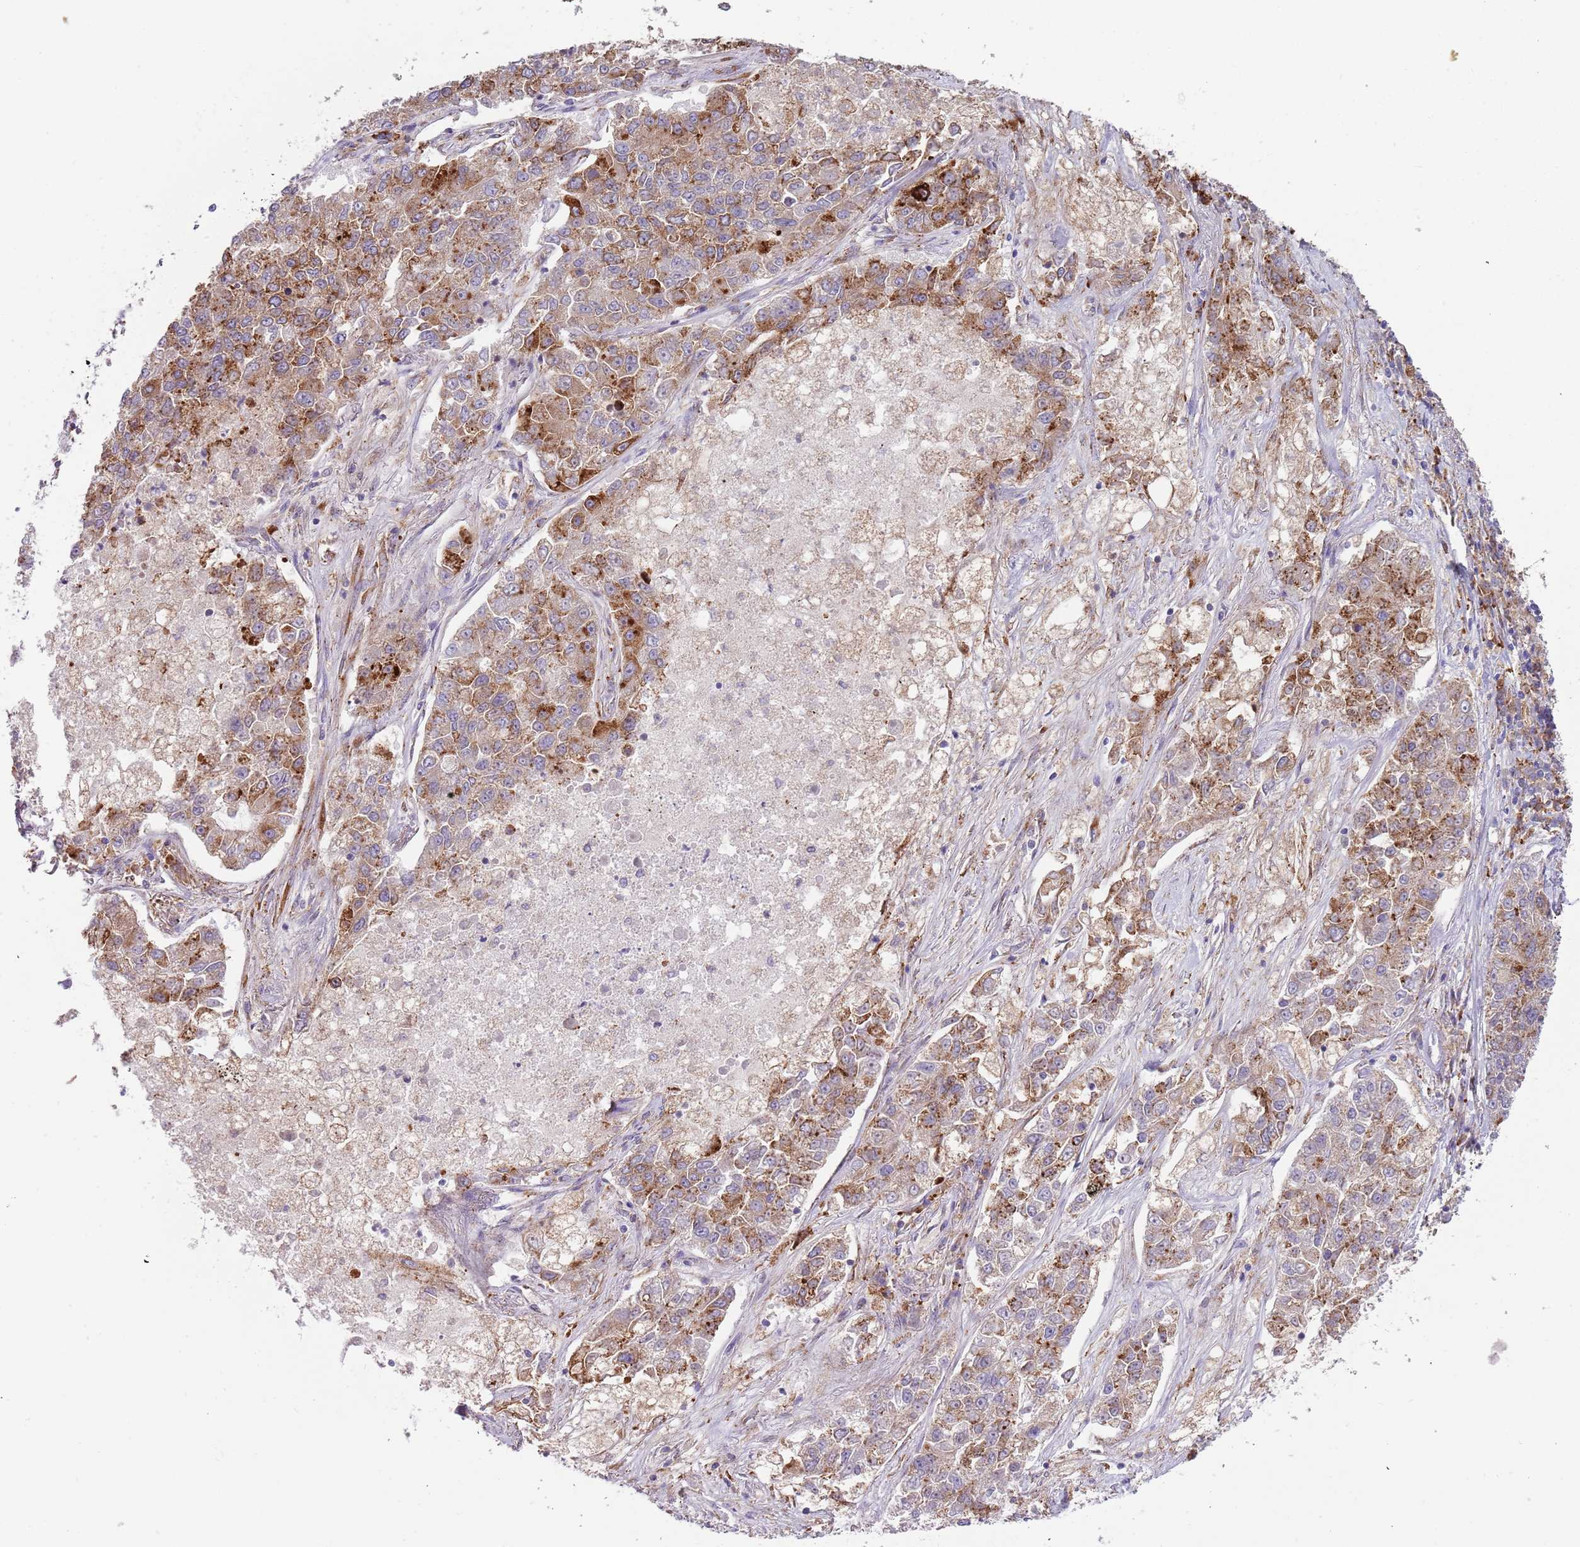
{"staining": {"intensity": "moderate", "quantity": ">75%", "location": "cytoplasmic/membranous"}, "tissue": "lung cancer", "cell_type": "Tumor cells", "image_type": "cancer", "snomed": [{"axis": "morphology", "description": "Adenocarcinoma, NOS"}, {"axis": "topography", "description": "Lung"}], "caption": "Immunohistochemistry (IHC) of human adenocarcinoma (lung) exhibits medium levels of moderate cytoplasmic/membranous staining in approximately >75% of tumor cells.", "gene": "VWCE", "patient": {"sex": "male", "age": 49}}